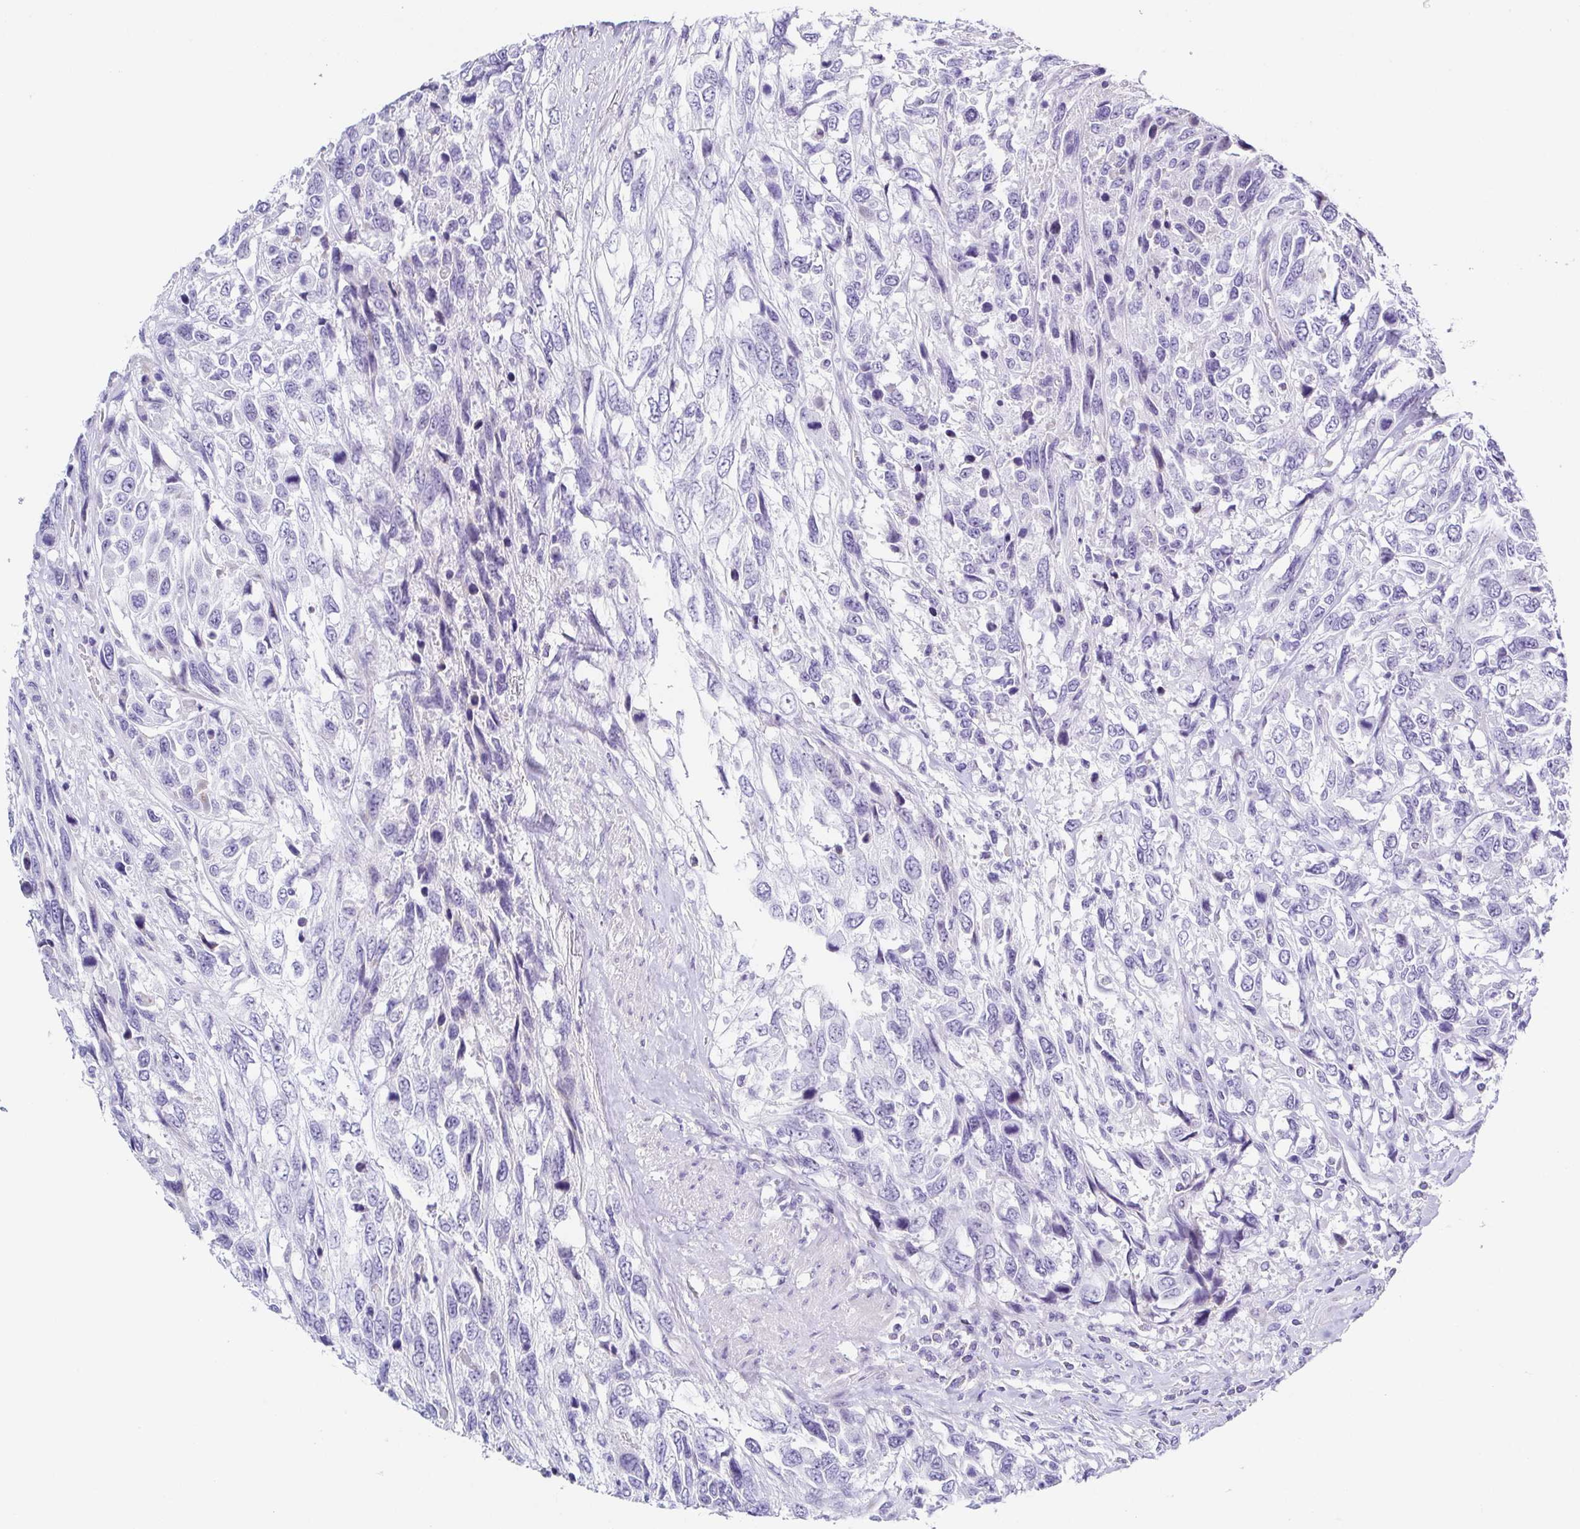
{"staining": {"intensity": "negative", "quantity": "none", "location": "none"}, "tissue": "urothelial cancer", "cell_type": "Tumor cells", "image_type": "cancer", "snomed": [{"axis": "morphology", "description": "Urothelial carcinoma, High grade"}, {"axis": "topography", "description": "Urinary bladder"}], "caption": "This is an immunohistochemistry (IHC) photomicrograph of human urothelial cancer. There is no staining in tumor cells.", "gene": "TNNT2", "patient": {"sex": "female", "age": 70}}